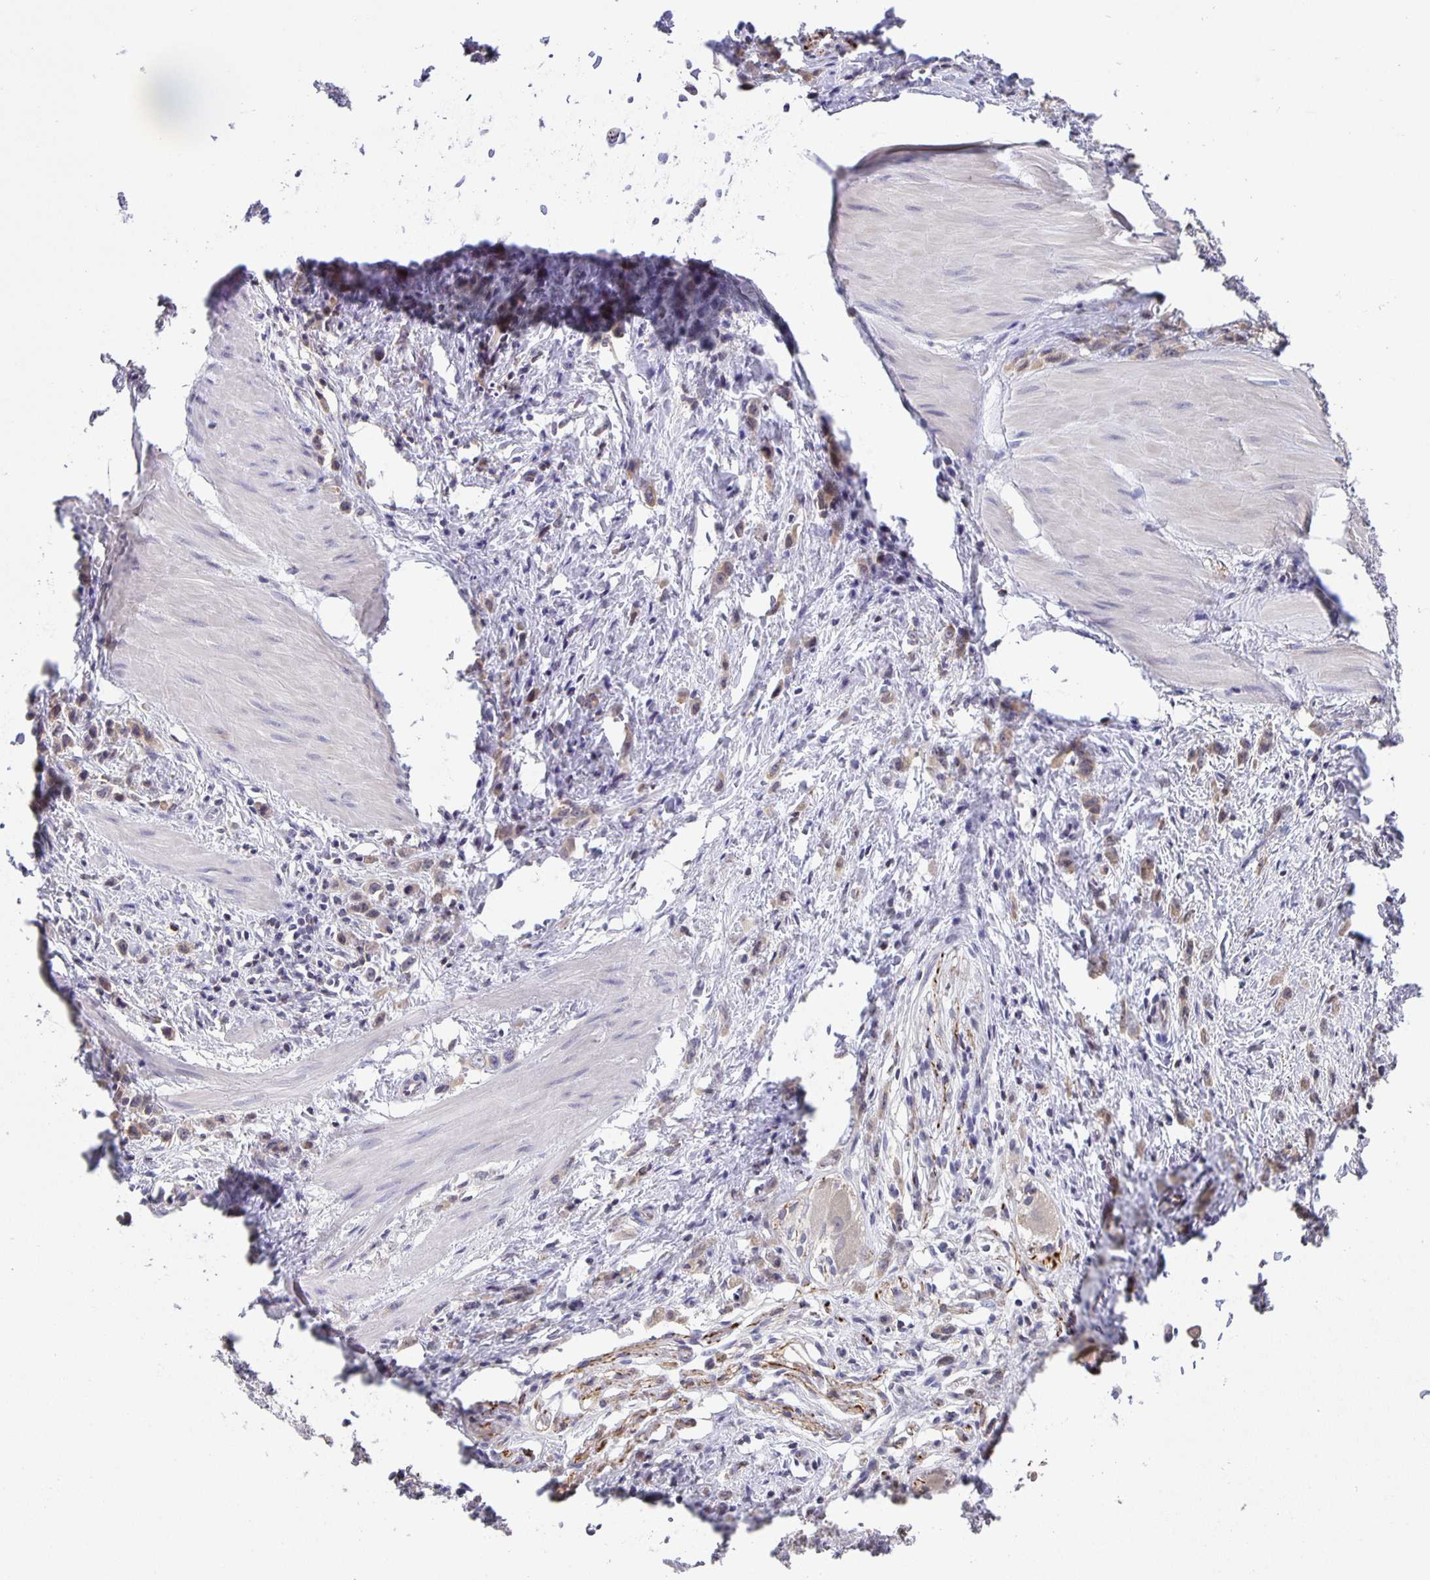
{"staining": {"intensity": "weak", "quantity": ">75%", "location": "cytoplasmic/membranous"}, "tissue": "stomach cancer", "cell_type": "Tumor cells", "image_type": "cancer", "snomed": [{"axis": "morphology", "description": "Adenocarcinoma, NOS"}, {"axis": "topography", "description": "Stomach"}], "caption": "Human stomach cancer (adenocarcinoma) stained for a protein (brown) exhibits weak cytoplasmic/membranous positive staining in about >75% of tumor cells.", "gene": "MARCHF6", "patient": {"sex": "male", "age": 47}}